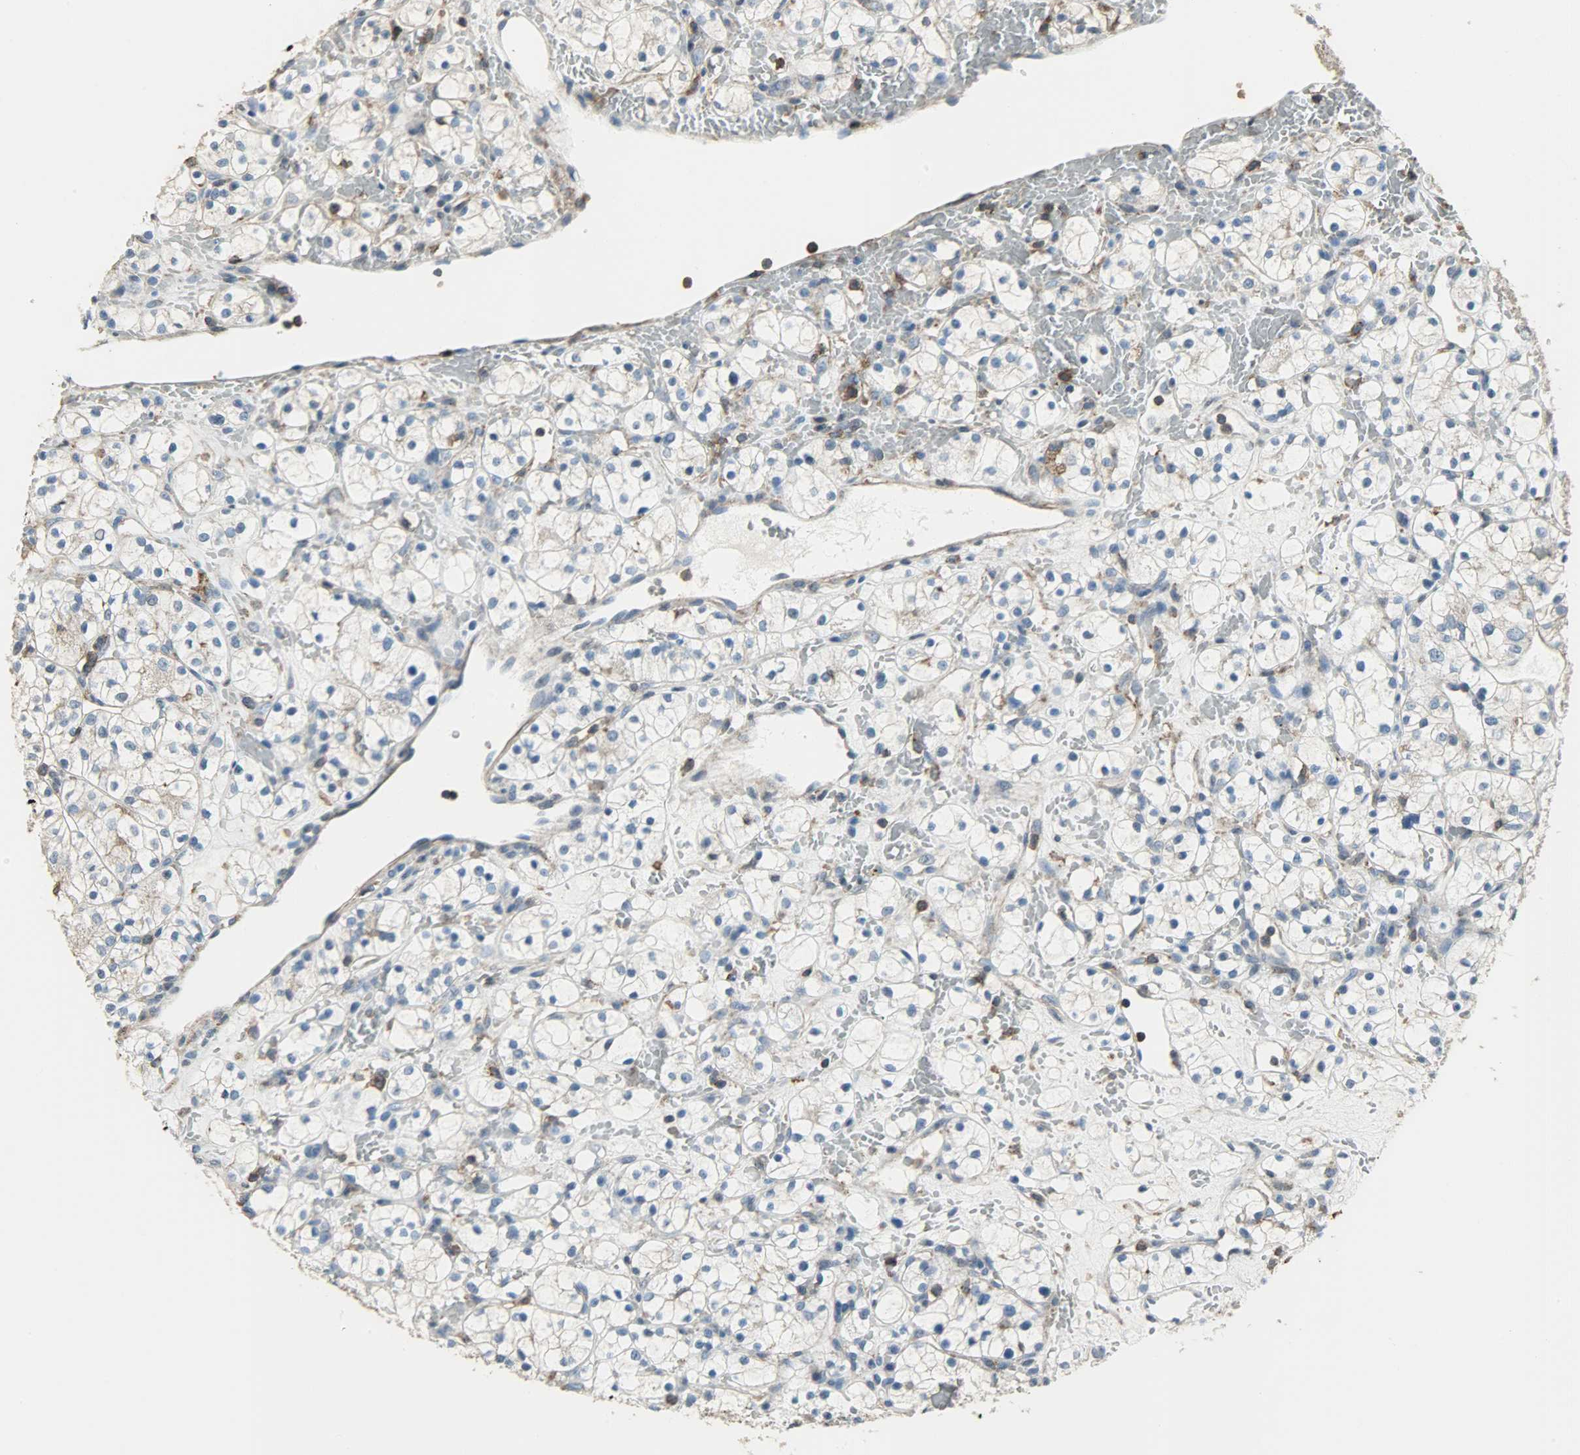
{"staining": {"intensity": "weak", "quantity": "25%-75%", "location": "cytoplasmic/membranous"}, "tissue": "renal cancer", "cell_type": "Tumor cells", "image_type": "cancer", "snomed": [{"axis": "morphology", "description": "Adenocarcinoma, NOS"}, {"axis": "topography", "description": "Kidney"}], "caption": "Protein staining demonstrates weak cytoplasmic/membranous positivity in about 25%-75% of tumor cells in renal cancer (adenocarcinoma).", "gene": "DNAJA4", "patient": {"sex": "female", "age": 60}}